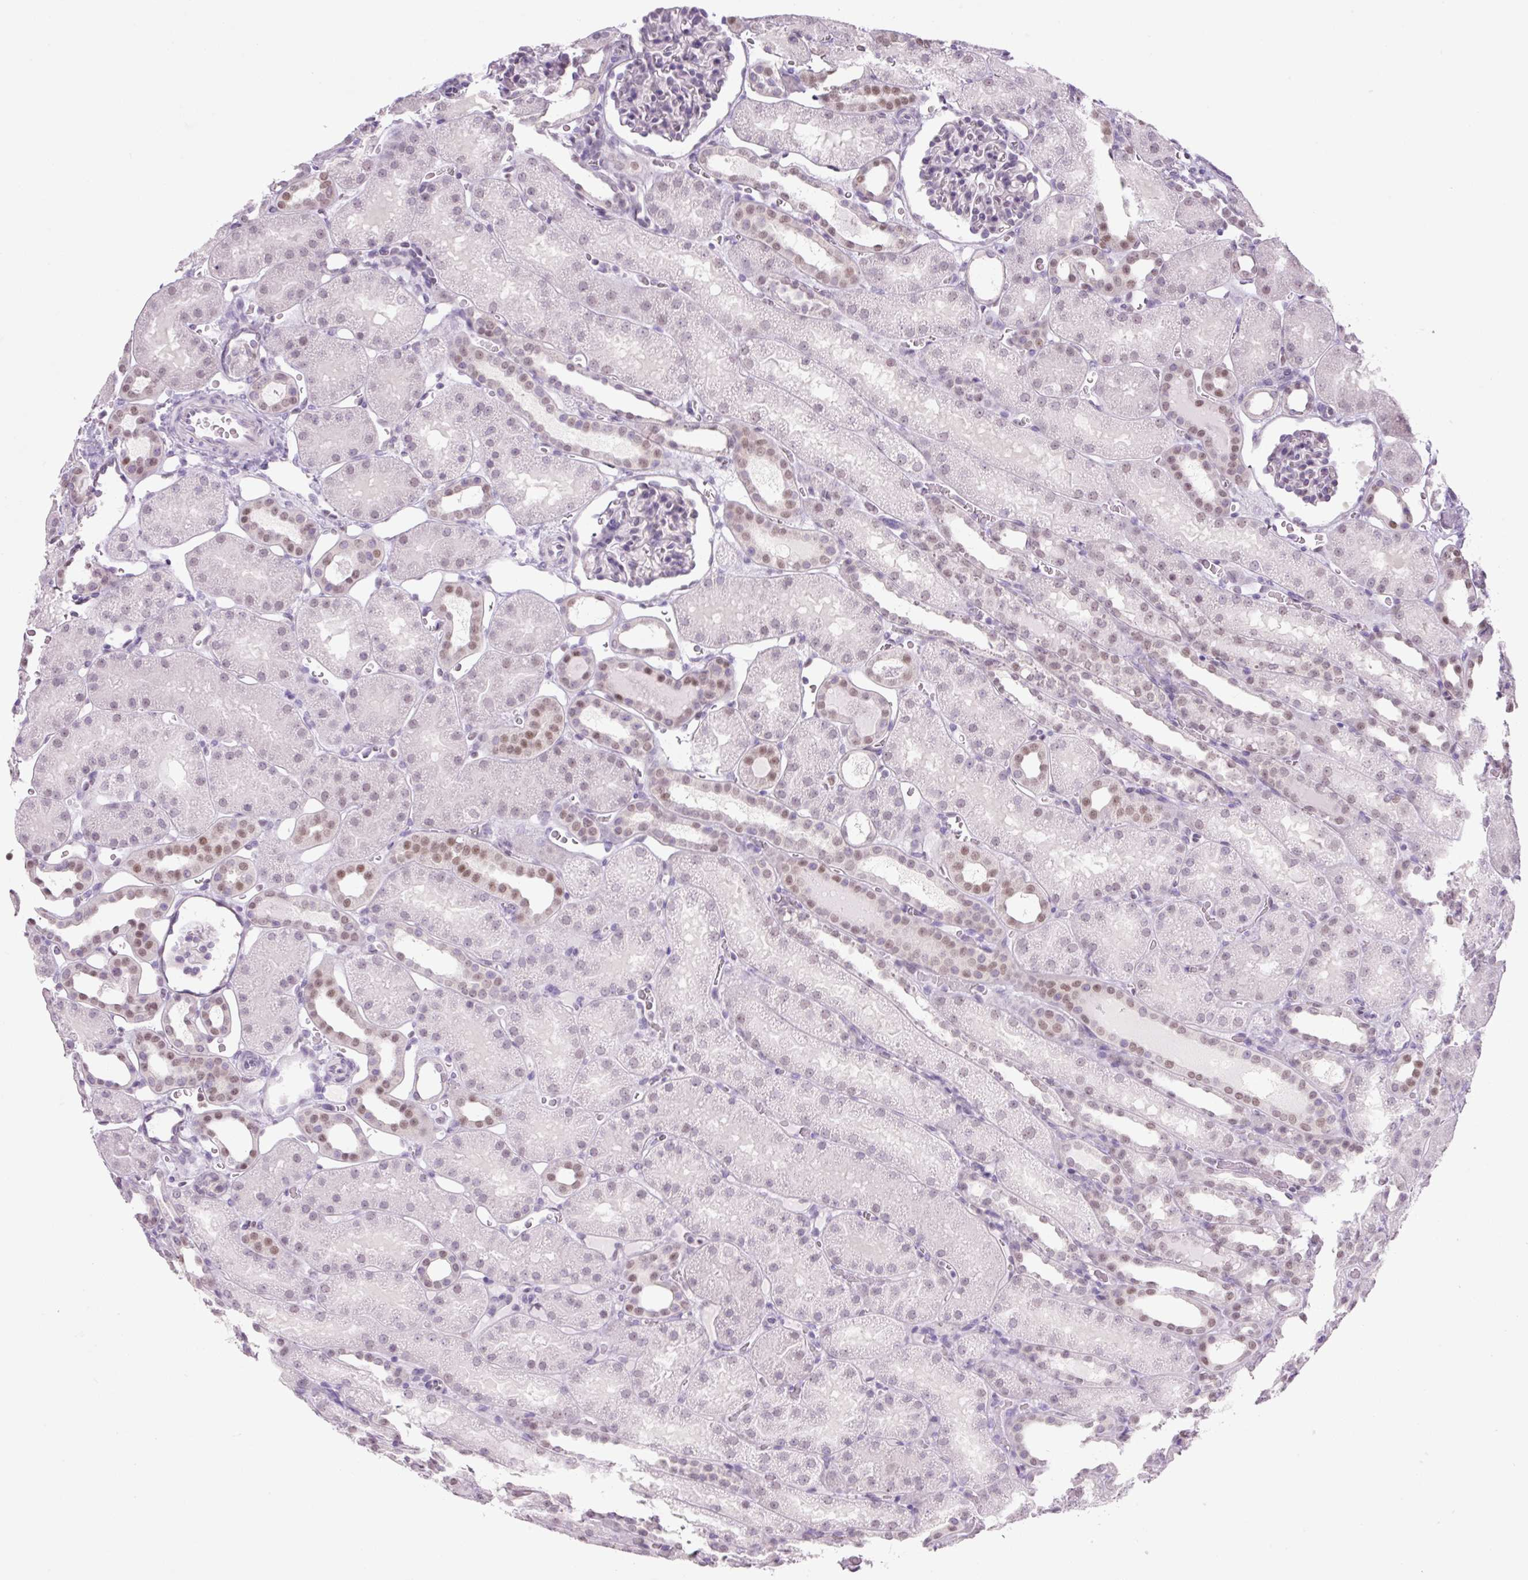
{"staining": {"intensity": "moderate", "quantity": "<25%", "location": "nuclear"}, "tissue": "kidney", "cell_type": "Cells in glomeruli", "image_type": "normal", "snomed": [{"axis": "morphology", "description": "Normal tissue, NOS"}, {"axis": "topography", "description": "Kidney"}], "caption": "Protein analysis of unremarkable kidney reveals moderate nuclear positivity in about <25% of cells in glomeruli. (Brightfield microscopy of DAB IHC at high magnification).", "gene": "TLE3", "patient": {"sex": "male", "age": 2}}